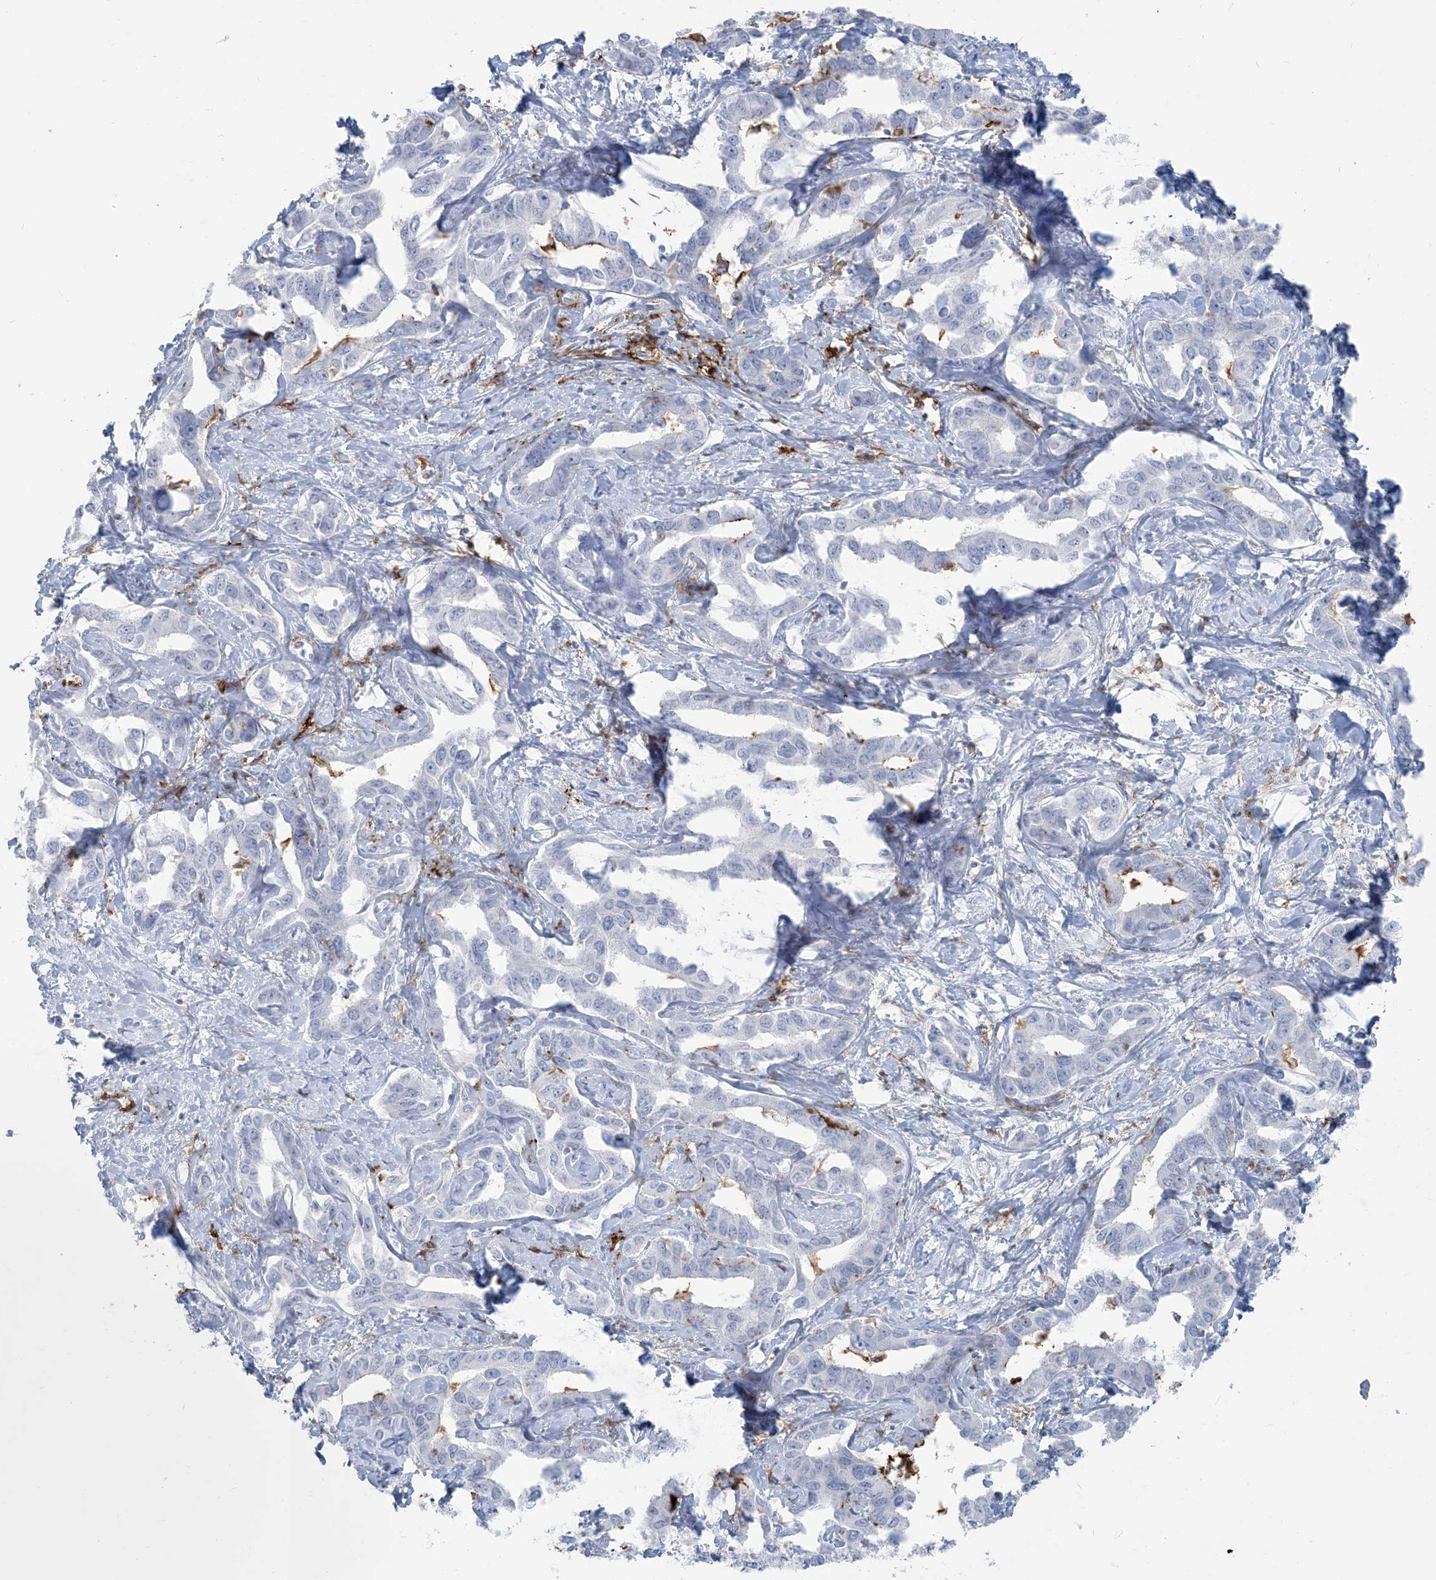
{"staining": {"intensity": "negative", "quantity": "none", "location": "none"}, "tissue": "liver cancer", "cell_type": "Tumor cells", "image_type": "cancer", "snomed": [{"axis": "morphology", "description": "Cholangiocarcinoma"}, {"axis": "topography", "description": "Liver"}], "caption": "IHC micrograph of neoplastic tissue: human liver cancer (cholangiocarcinoma) stained with DAB demonstrates no significant protein positivity in tumor cells.", "gene": "HLA-DRB1", "patient": {"sex": "male", "age": 59}}